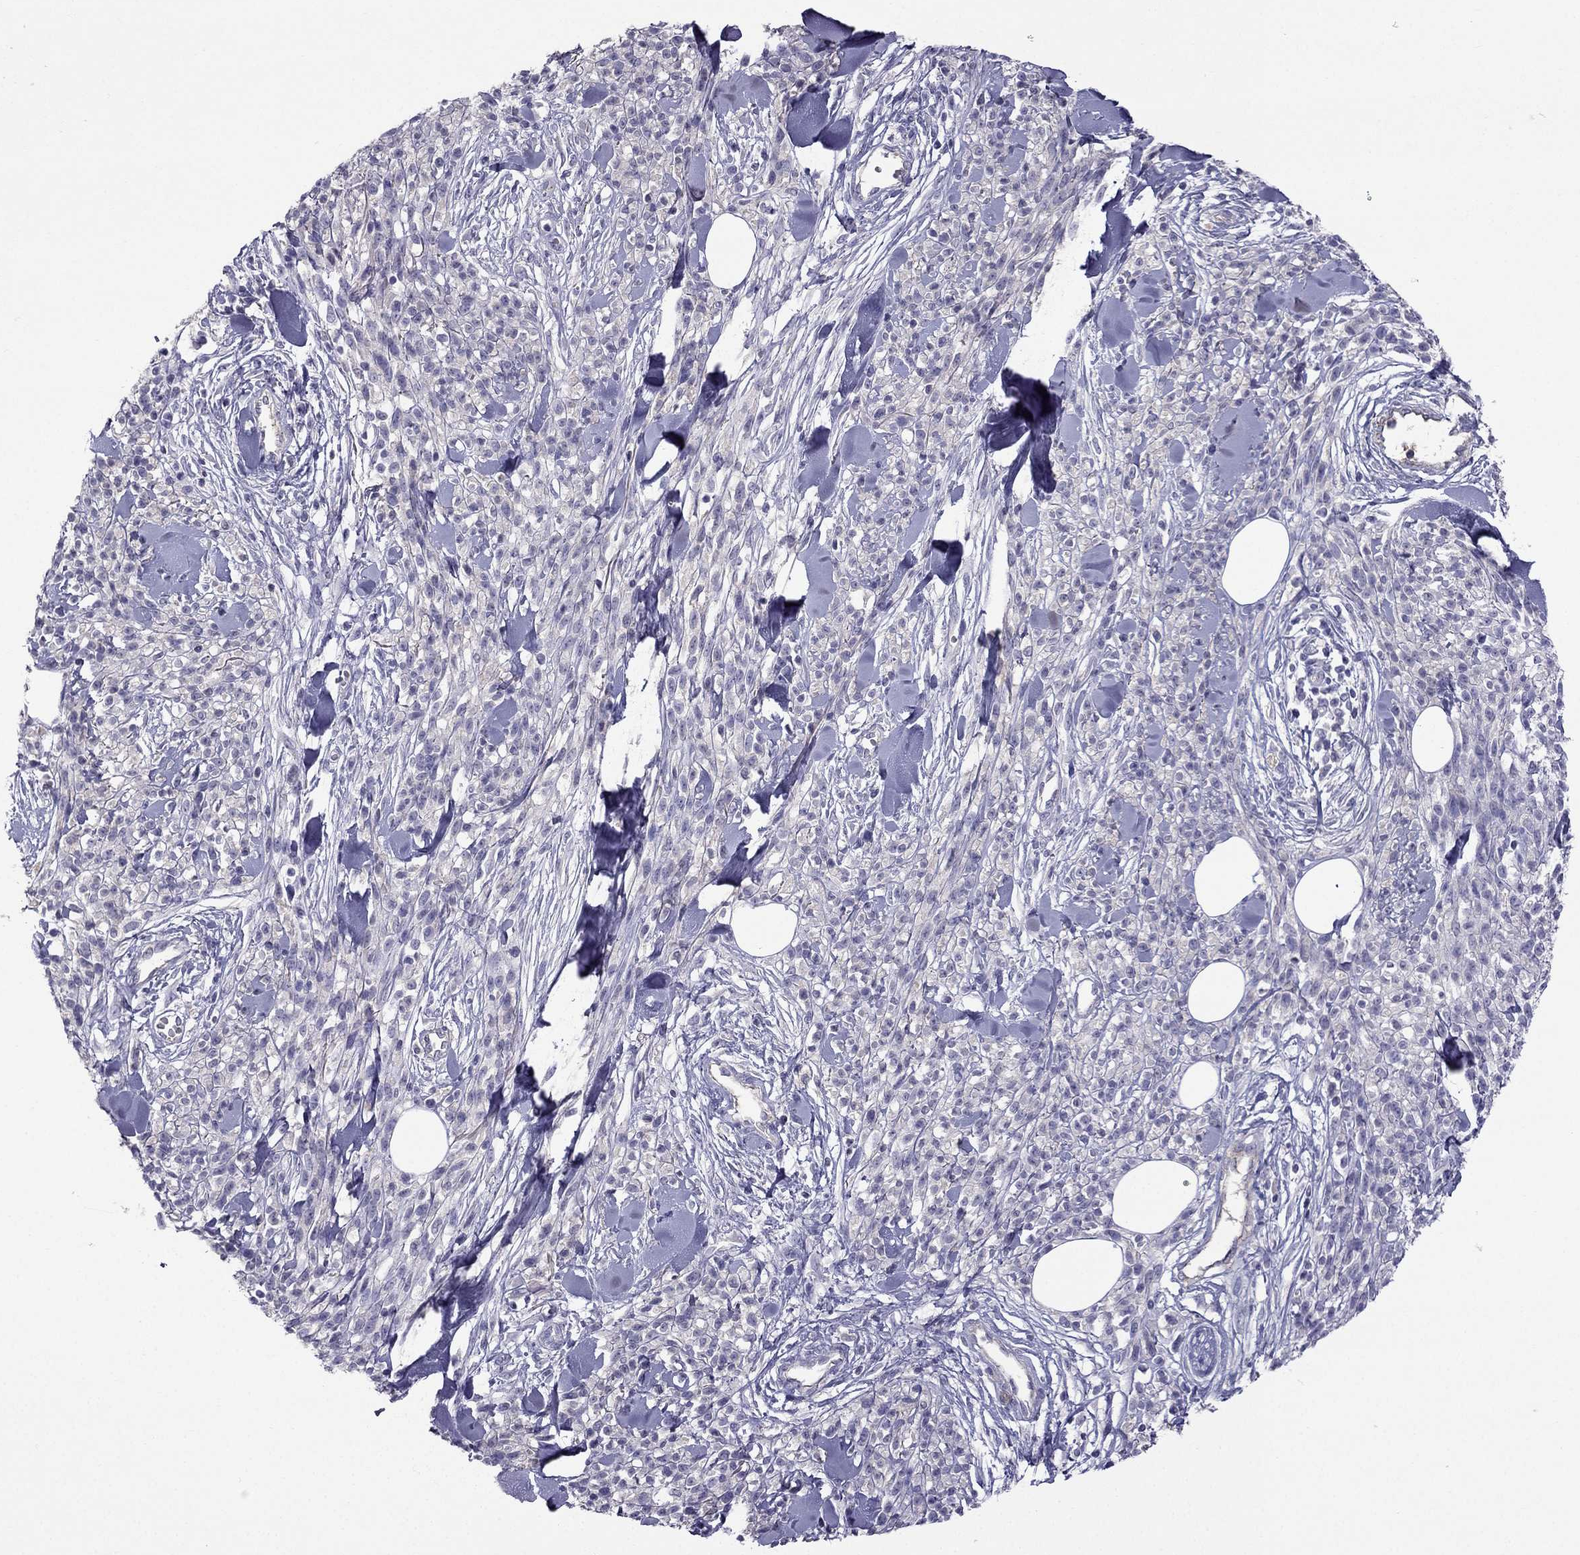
{"staining": {"intensity": "negative", "quantity": "none", "location": "none"}, "tissue": "melanoma", "cell_type": "Tumor cells", "image_type": "cancer", "snomed": [{"axis": "morphology", "description": "Malignant melanoma, NOS"}, {"axis": "topography", "description": "Skin"}, {"axis": "topography", "description": "Skin of trunk"}], "caption": "Immunohistochemistry micrograph of human melanoma stained for a protein (brown), which exhibits no expression in tumor cells. Nuclei are stained in blue.", "gene": "STOML3", "patient": {"sex": "male", "age": 74}}